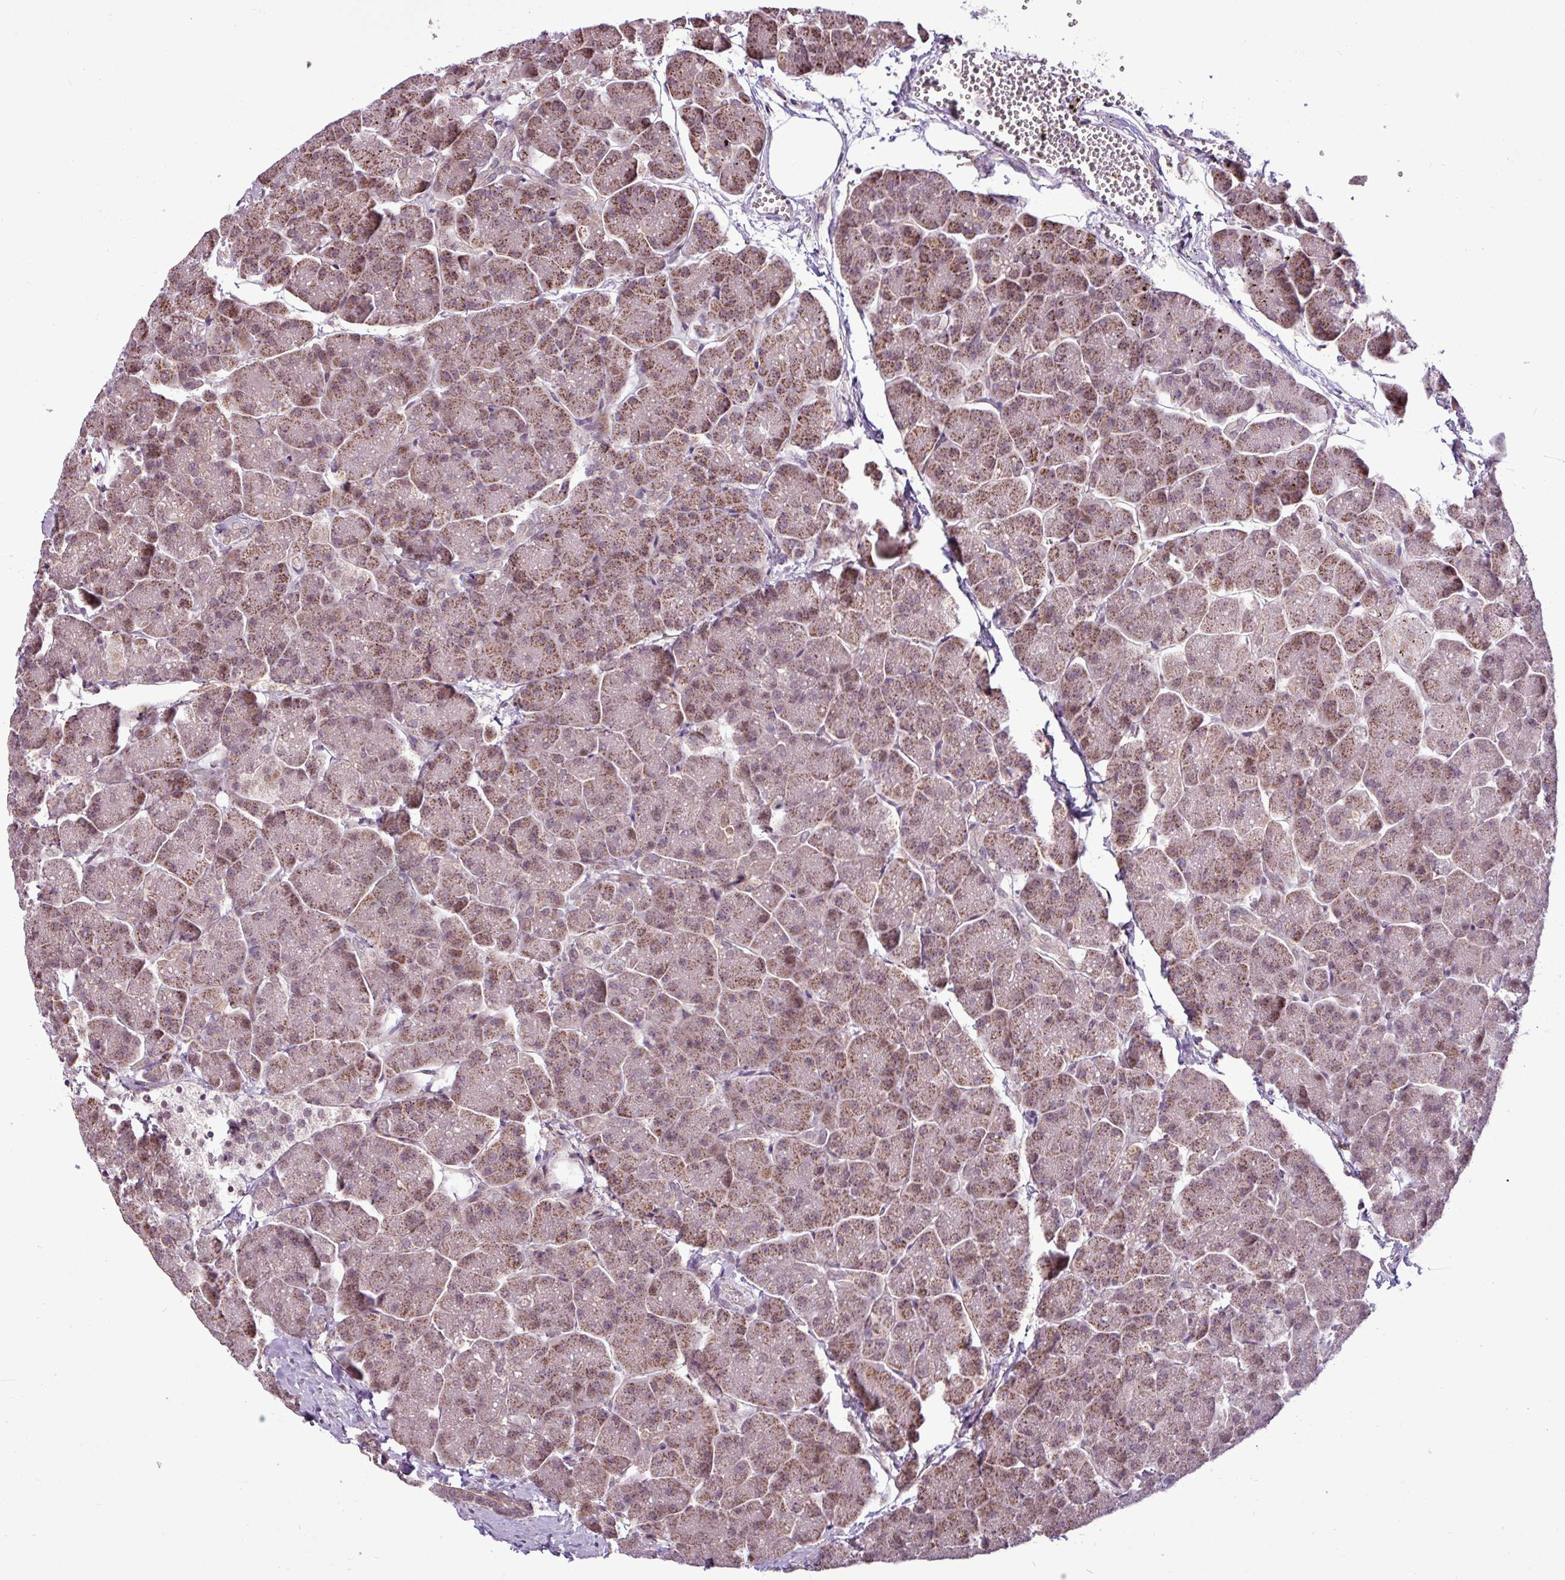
{"staining": {"intensity": "moderate", "quantity": "25%-75%", "location": "cytoplasmic/membranous"}, "tissue": "pancreas", "cell_type": "Exocrine glandular cells", "image_type": "normal", "snomed": [{"axis": "morphology", "description": "Normal tissue, NOS"}, {"axis": "topography", "description": "Pancreas"}, {"axis": "topography", "description": "Peripheral nerve tissue"}], "caption": "A medium amount of moderate cytoplasmic/membranous staining is identified in approximately 25%-75% of exocrine glandular cells in unremarkable pancreas.", "gene": "GPT2", "patient": {"sex": "male", "age": 54}}